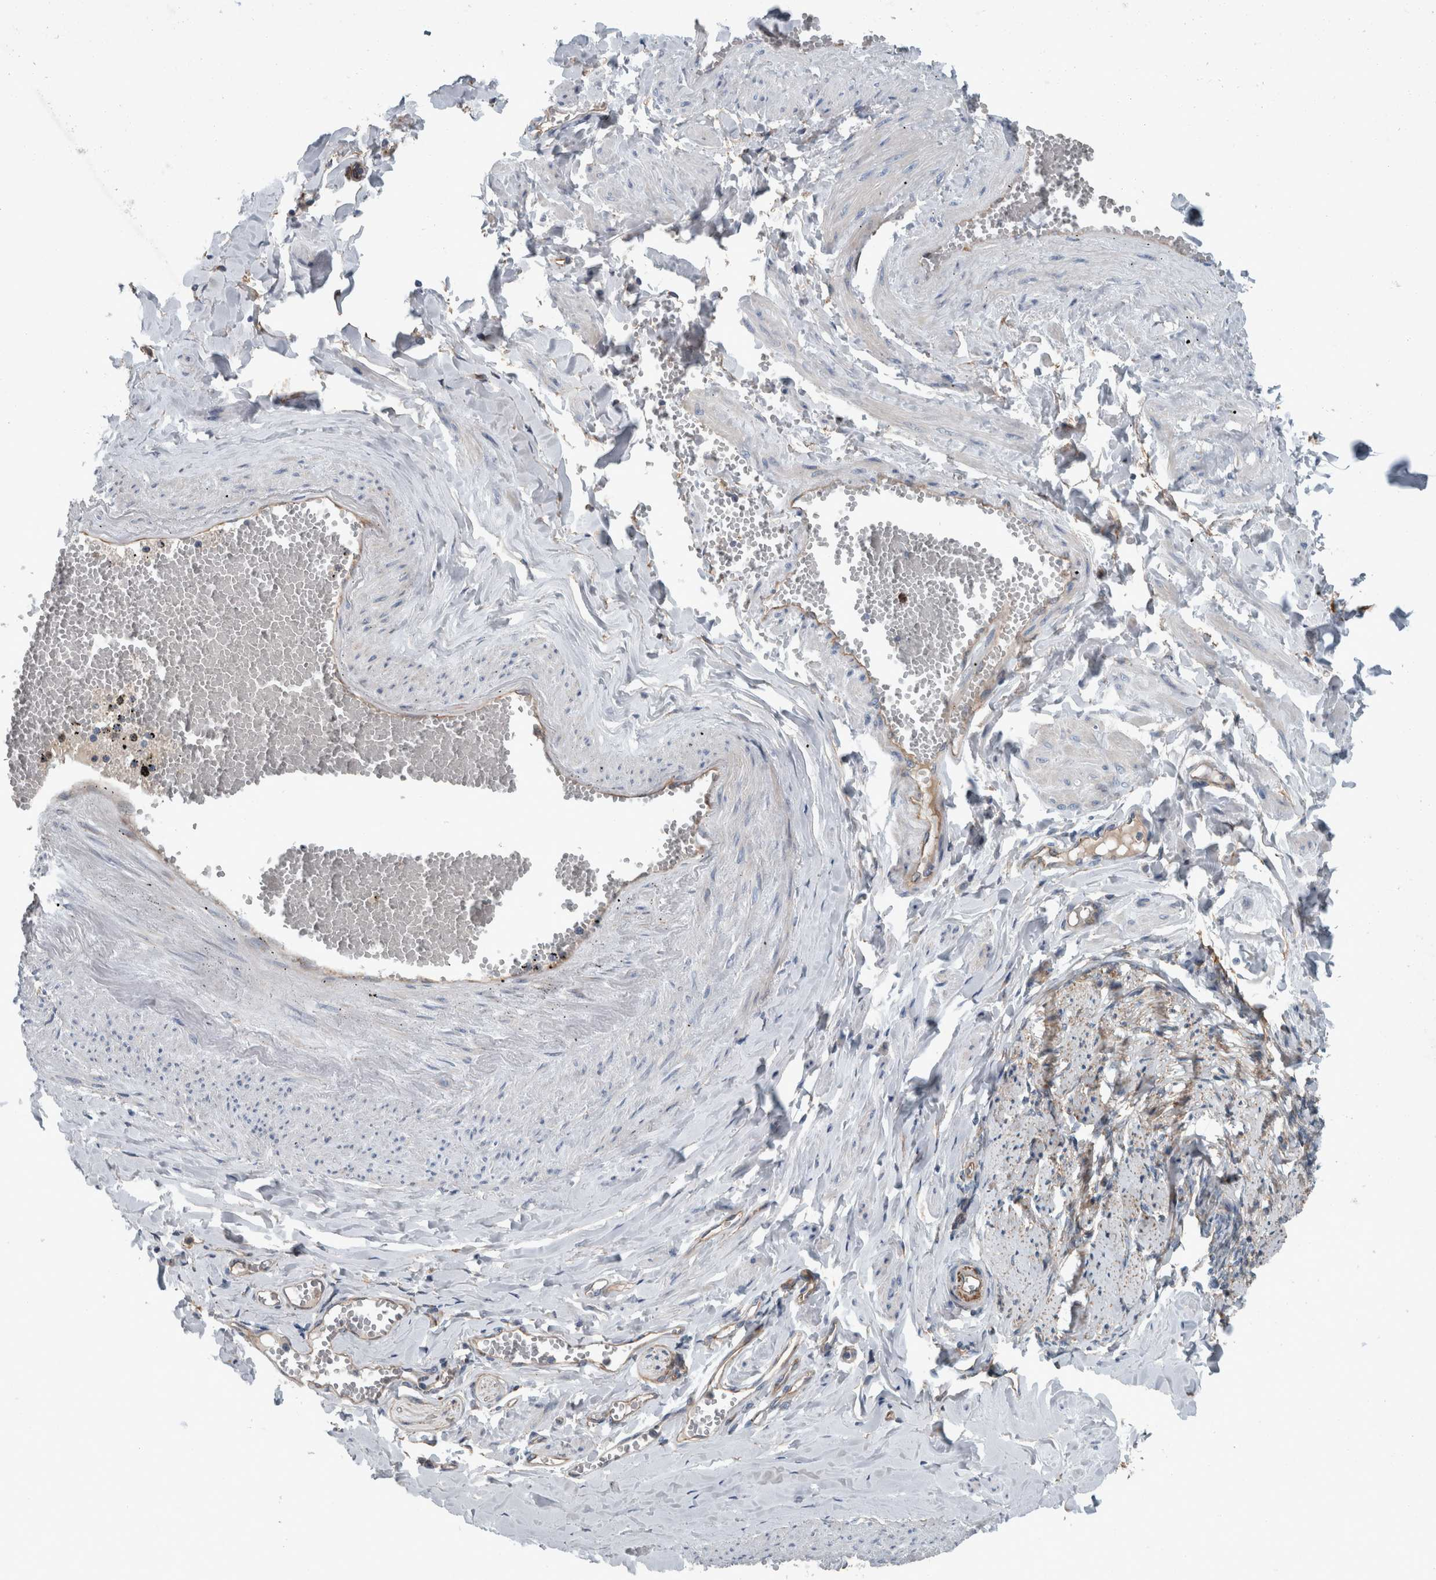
{"staining": {"intensity": "moderate", "quantity": "25%-75%", "location": "cytoplasmic/membranous"}, "tissue": "adipose tissue", "cell_type": "Adipocytes", "image_type": "normal", "snomed": [{"axis": "morphology", "description": "Normal tissue, NOS"}, {"axis": "topography", "description": "Vascular tissue"}, {"axis": "topography", "description": "Fallopian tube"}, {"axis": "topography", "description": "Ovary"}], "caption": "Moderate cytoplasmic/membranous staining is identified in approximately 25%-75% of adipocytes in benign adipose tissue. (IHC, brightfield microscopy, high magnification).", "gene": "GLT8D2", "patient": {"sex": "female", "age": 67}}